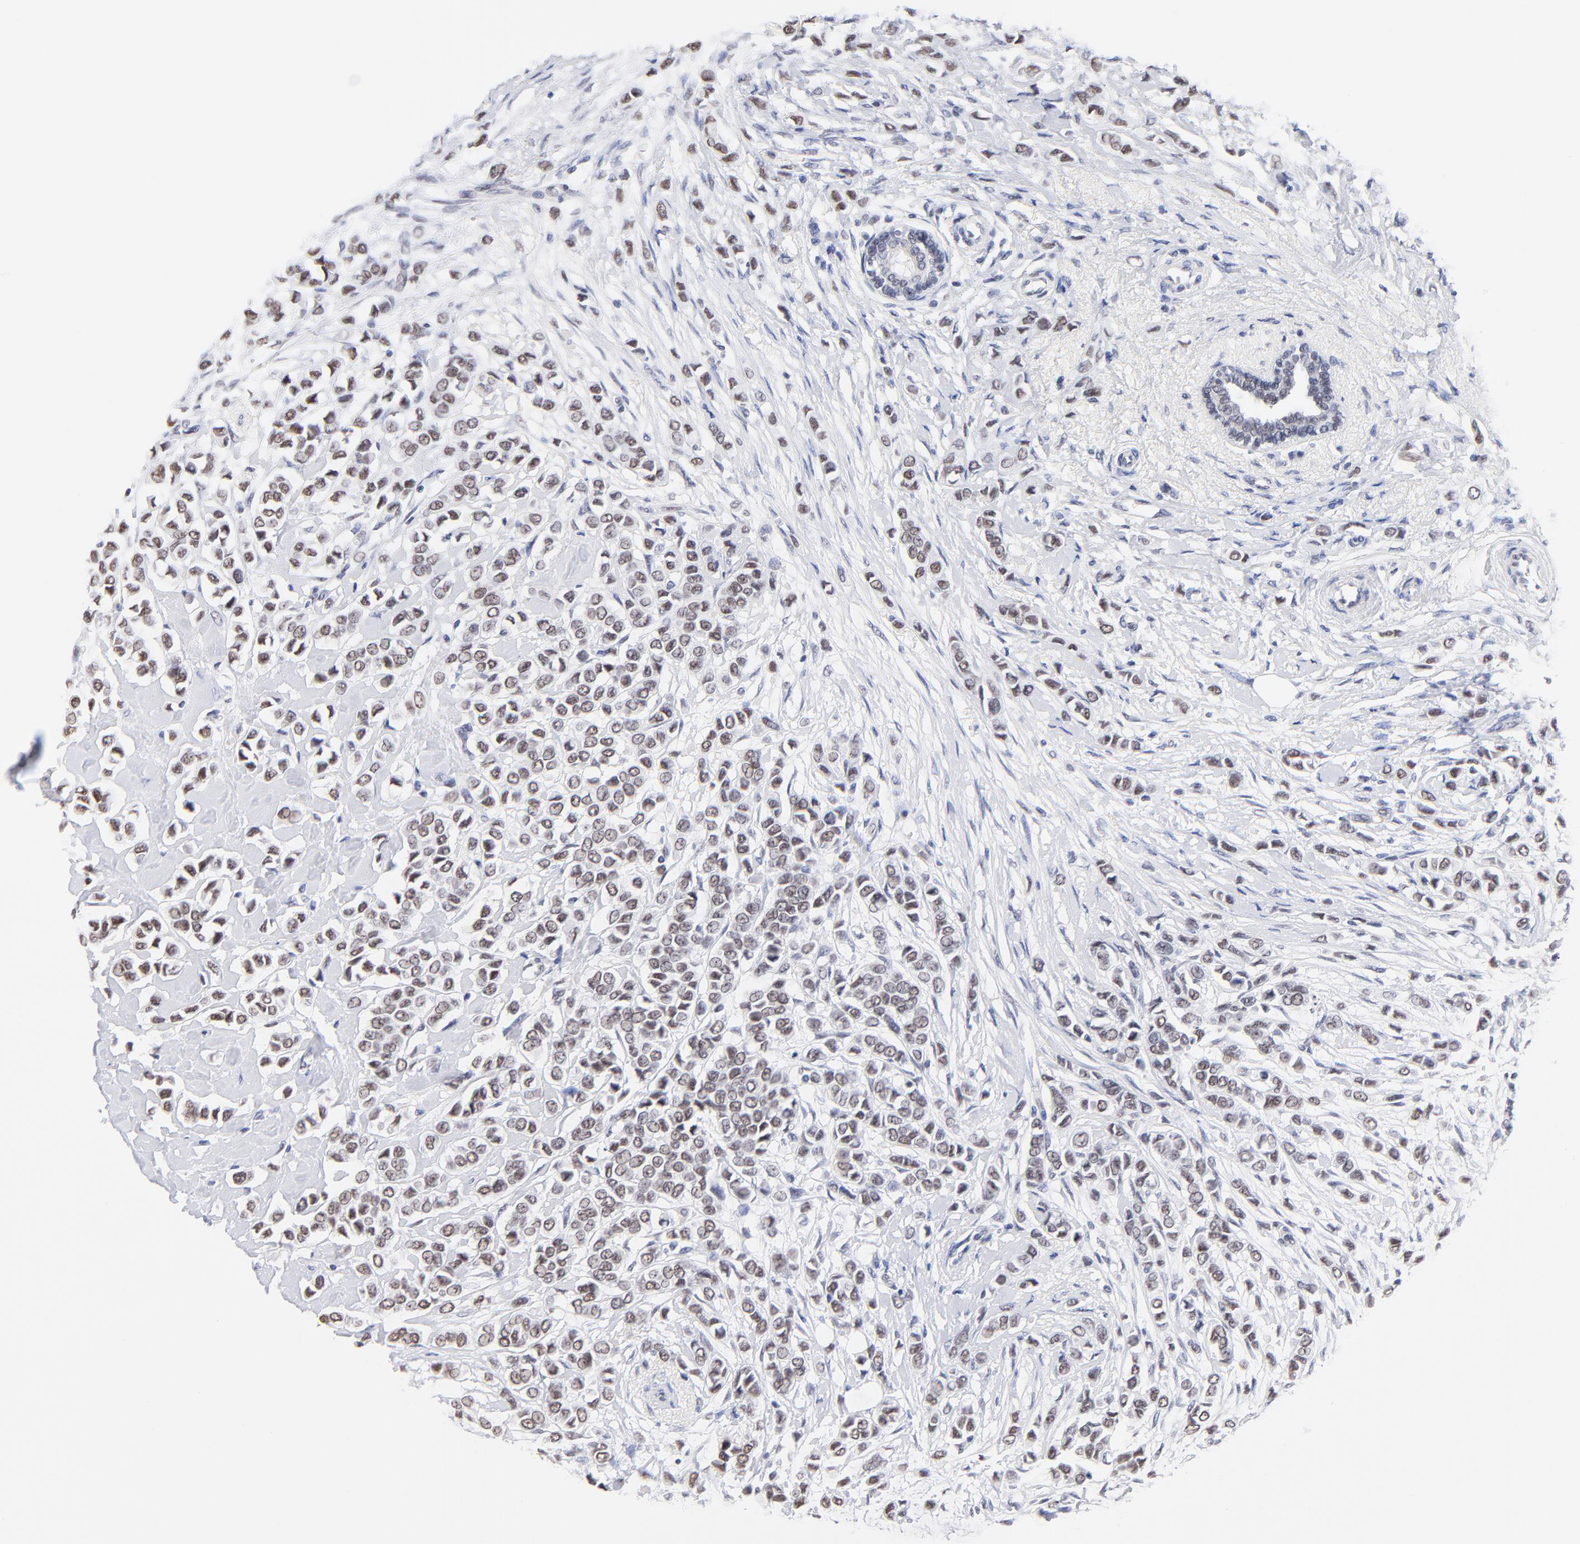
{"staining": {"intensity": "weak", "quantity": ">75%", "location": "nuclear"}, "tissue": "breast cancer", "cell_type": "Tumor cells", "image_type": "cancer", "snomed": [{"axis": "morphology", "description": "Lobular carcinoma"}, {"axis": "topography", "description": "Breast"}], "caption": "Lobular carcinoma (breast) tissue shows weak nuclear positivity in about >75% of tumor cells", "gene": "ZNF74", "patient": {"sex": "female", "age": 51}}